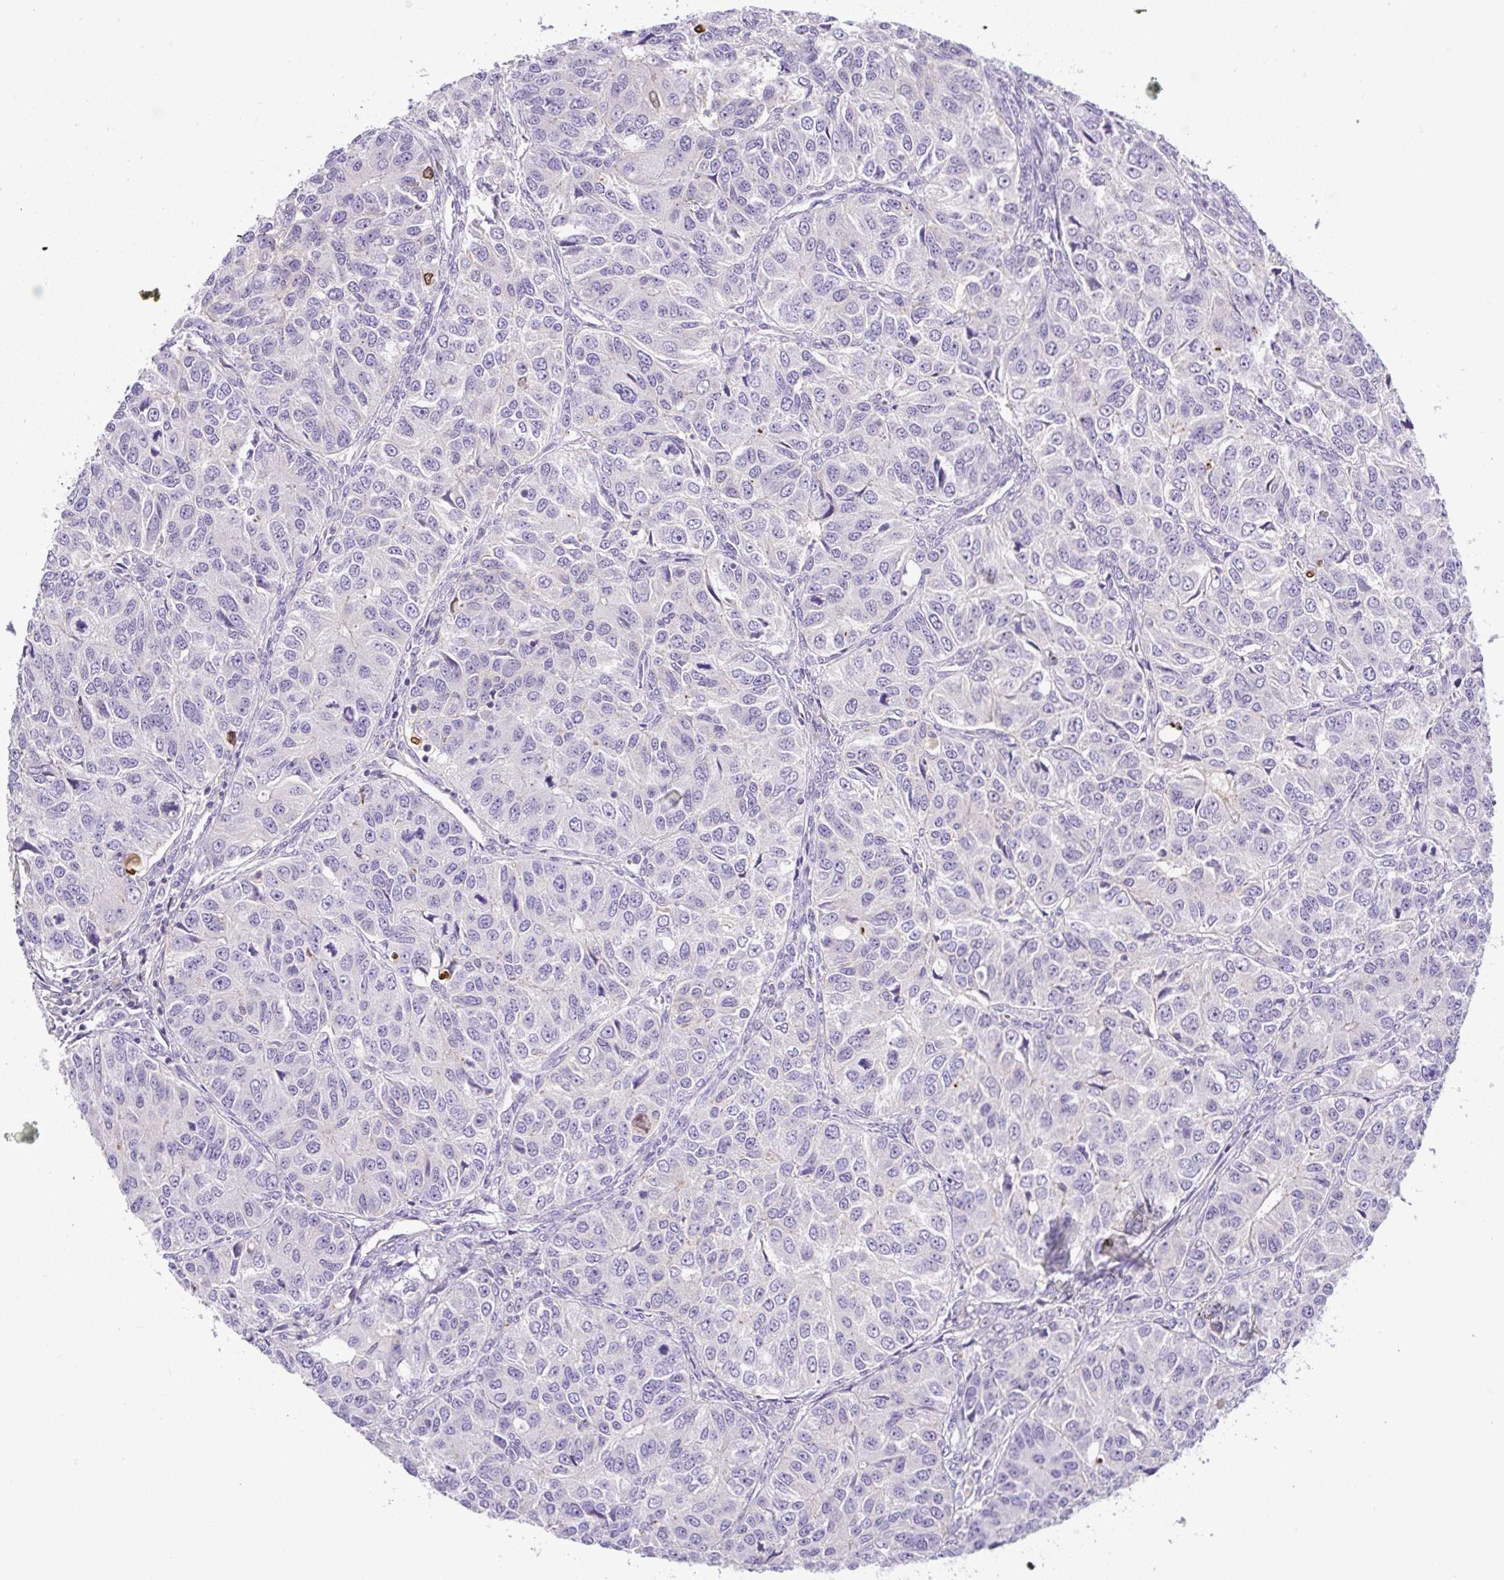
{"staining": {"intensity": "negative", "quantity": "none", "location": "none"}, "tissue": "ovarian cancer", "cell_type": "Tumor cells", "image_type": "cancer", "snomed": [{"axis": "morphology", "description": "Carcinoma, endometroid"}, {"axis": "topography", "description": "Ovary"}], "caption": "DAB (3,3'-diaminobenzidine) immunohistochemical staining of human endometroid carcinoma (ovarian) demonstrates no significant expression in tumor cells.", "gene": "PIP5KL1", "patient": {"sex": "female", "age": 51}}